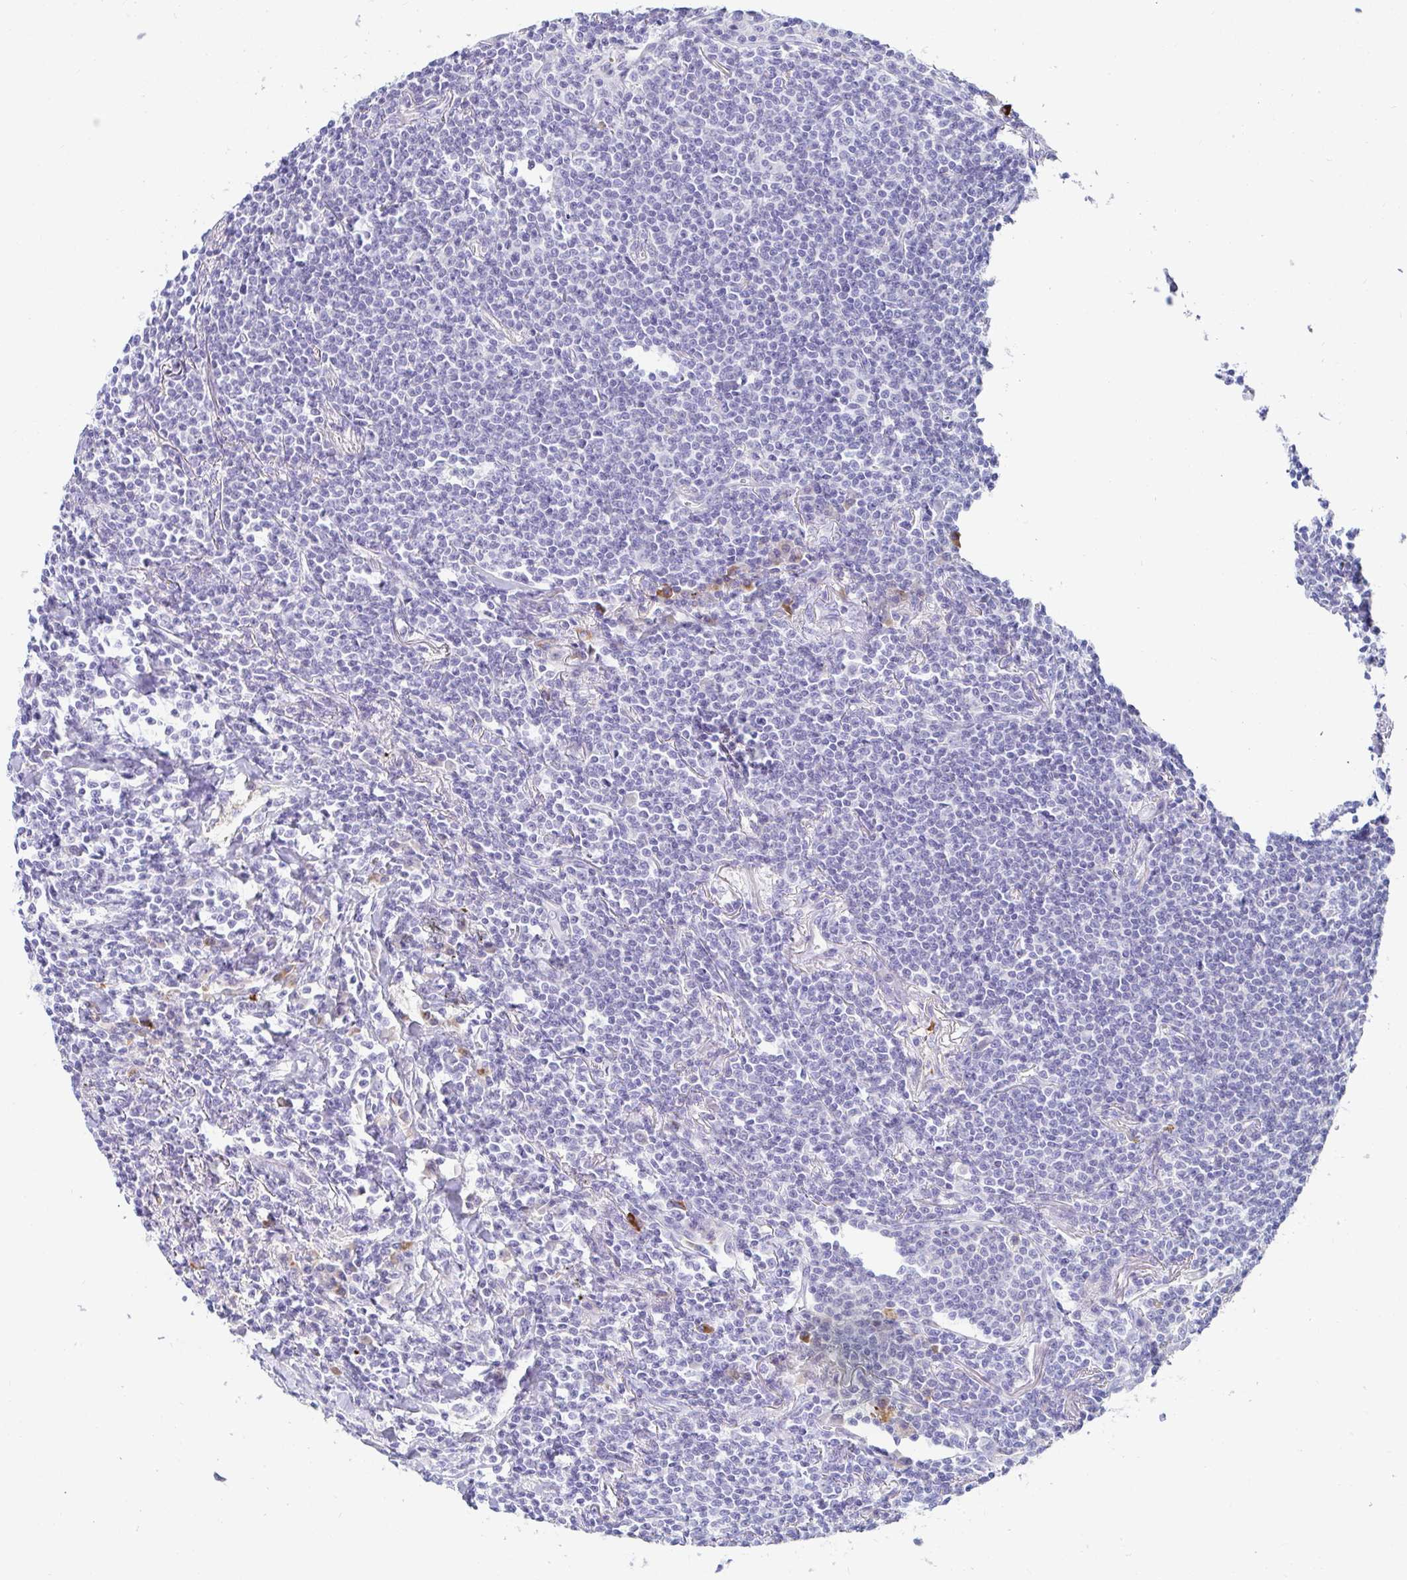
{"staining": {"intensity": "negative", "quantity": "none", "location": "none"}, "tissue": "lymphoma", "cell_type": "Tumor cells", "image_type": "cancer", "snomed": [{"axis": "morphology", "description": "Malignant lymphoma, non-Hodgkin's type, Low grade"}, {"axis": "topography", "description": "Lung"}], "caption": "IHC of lymphoma reveals no positivity in tumor cells.", "gene": "C4orf17", "patient": {"sex": "female", "age": 71}}